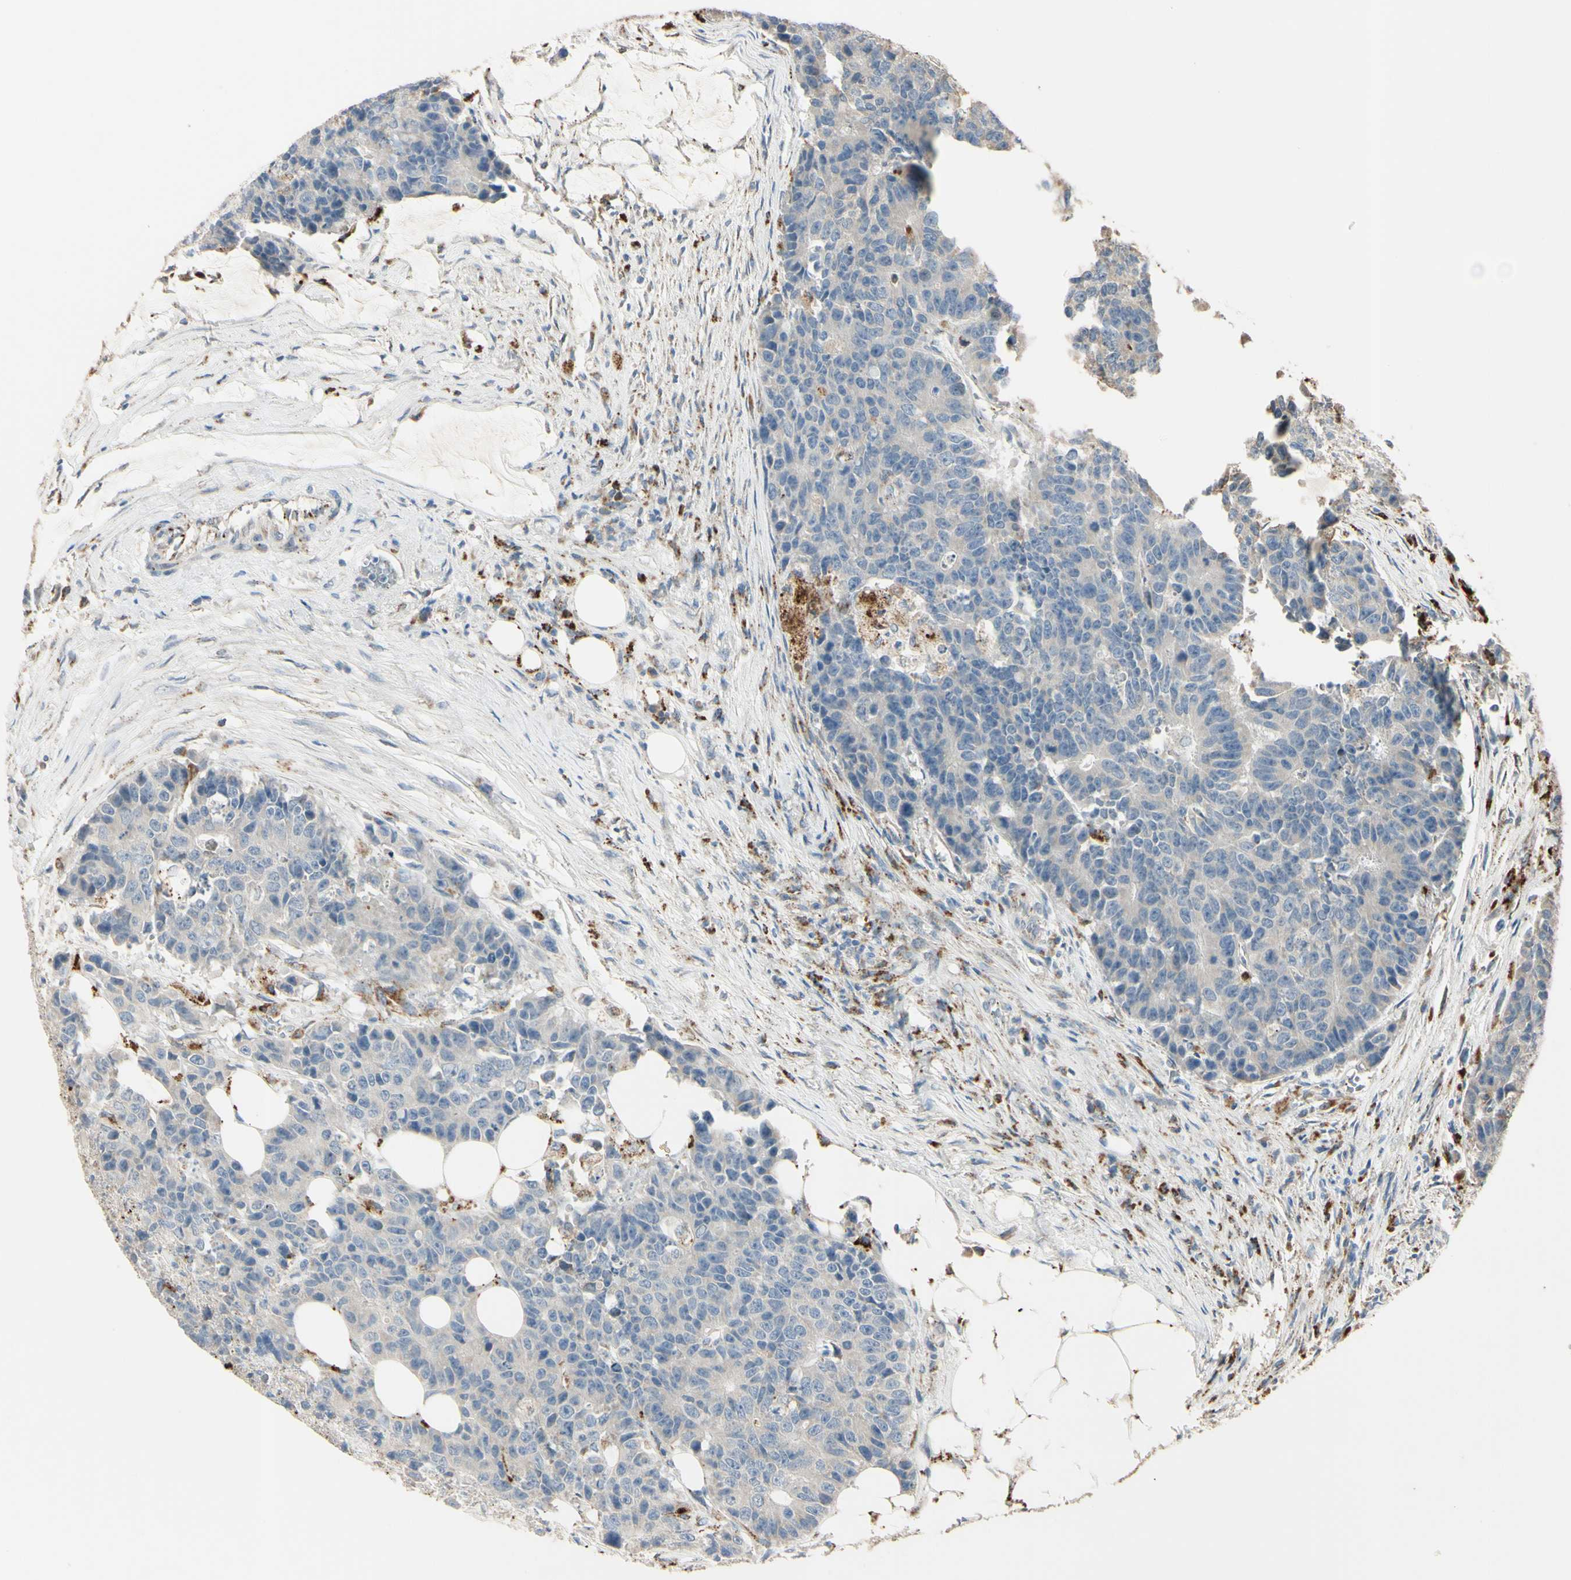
{"staining": {"intensity": "weak", "quantity": ">75%", "location": "cytoplasmic/membranous"}, "tissue": "colorectal cancer", "cell_type": "Tumor cells", "image_type": "cancer", "snomed": [{"axis": "morphology", "description": "Adenocarcinoma, NOS"}, {"axis": "topography", "description": "Colon"}], "caption": "Weak cytoplasmic/membranous expression for a protein is present in approximately >75% of tumor cells of colorectal cancer using immunohistochemistry (IHC).", "gene": "ANGPTL1", "patient": {"sex": "female", "age": 86}}